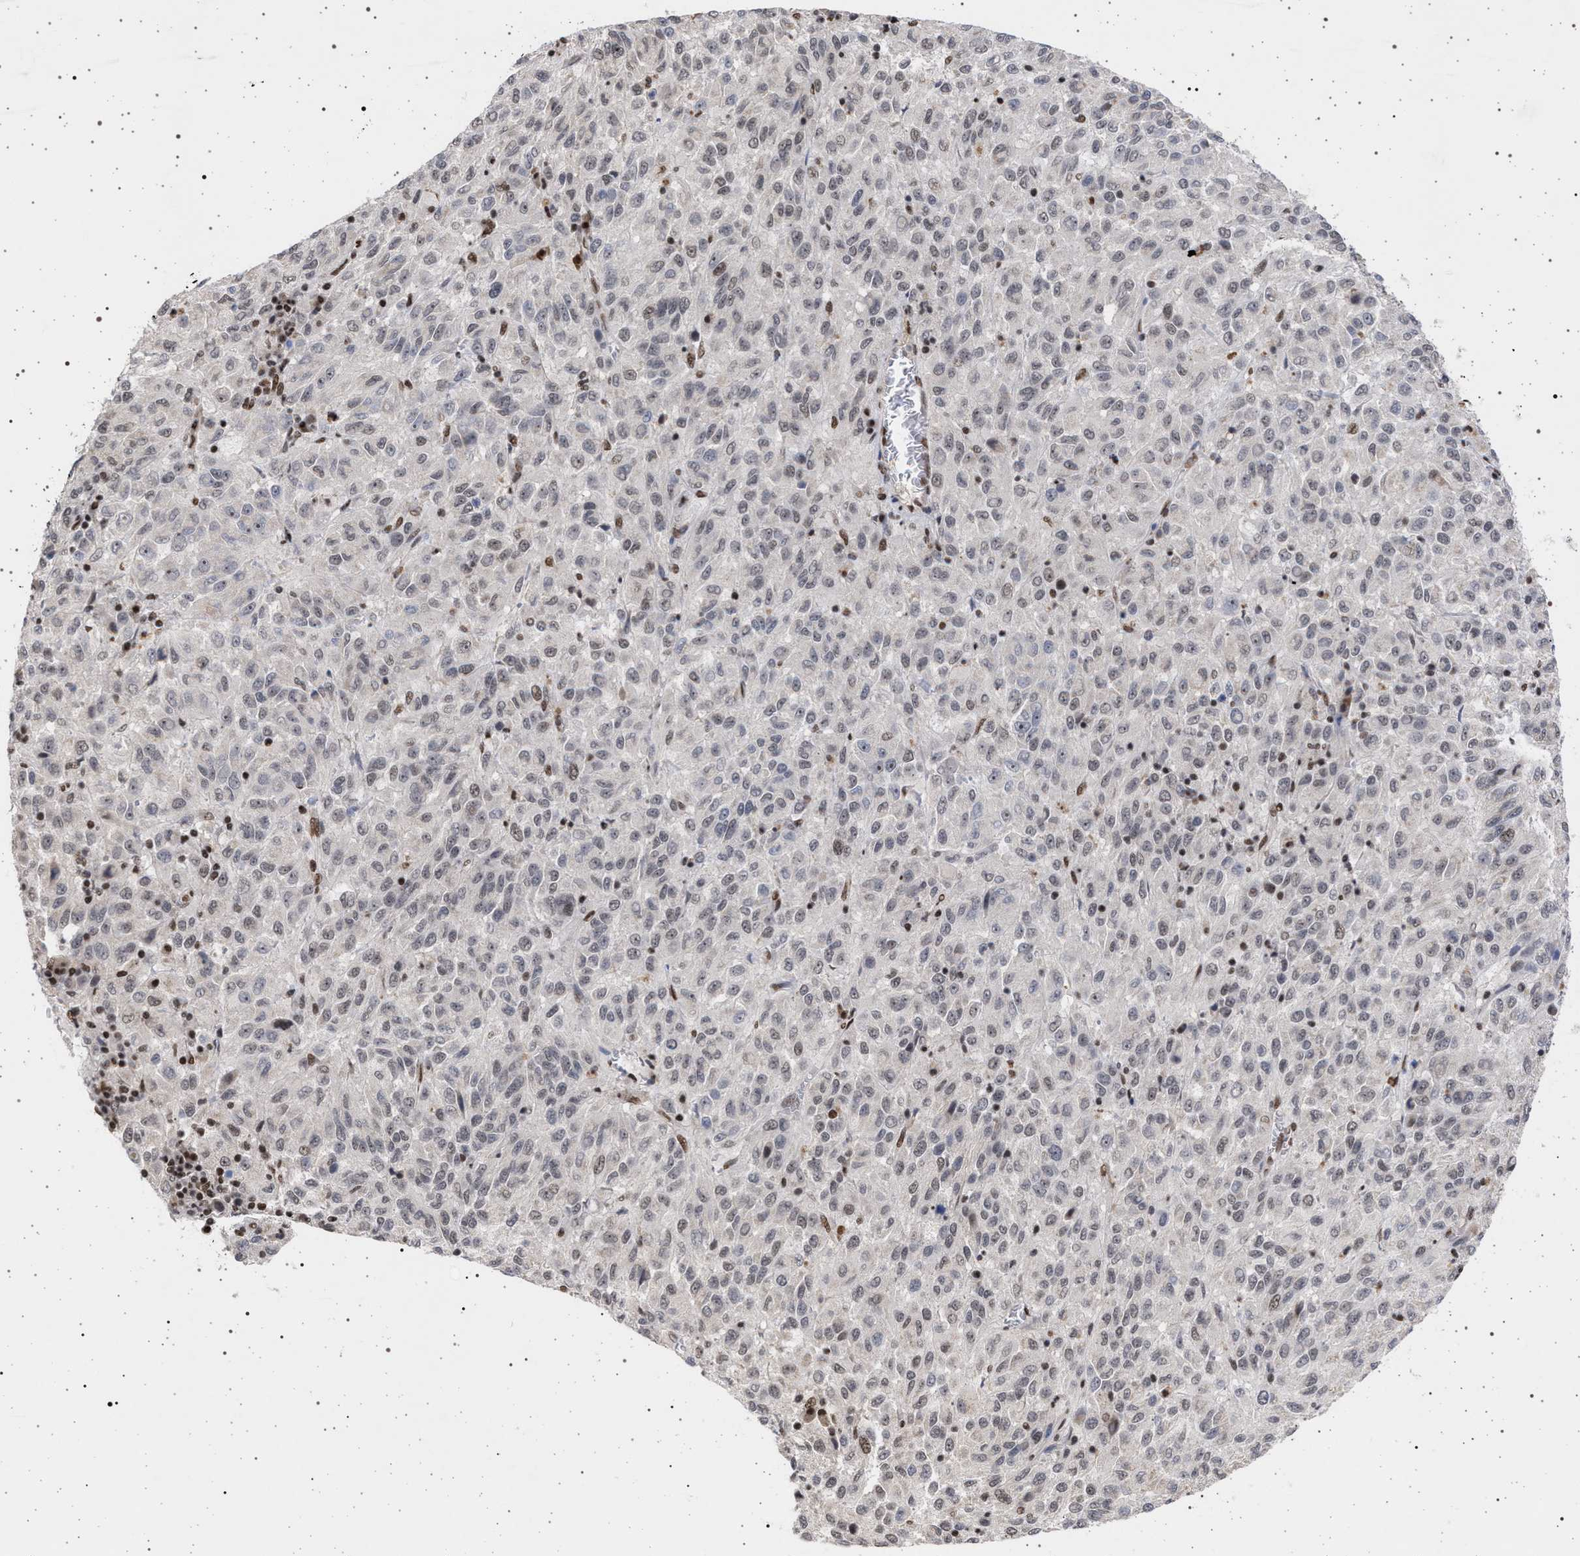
{"staining": {"intensity": "weak", "quantity": "<25%", "location": "nuclear"}, "tissue": "melanoma", "cell_type": "Tumor cells", "image_type": "cancer", "snomed": [{"axis": "morphology", "description": "Malignant melanoma, Metastatic site"}, {"axis": "topography", "description": "Lung"}], "caption": "Tumor cells show no significant positivity in malignant melanoma (metastatic site).", "gene": "PHF12", "patient": {"sex": "male", "age": 64}}